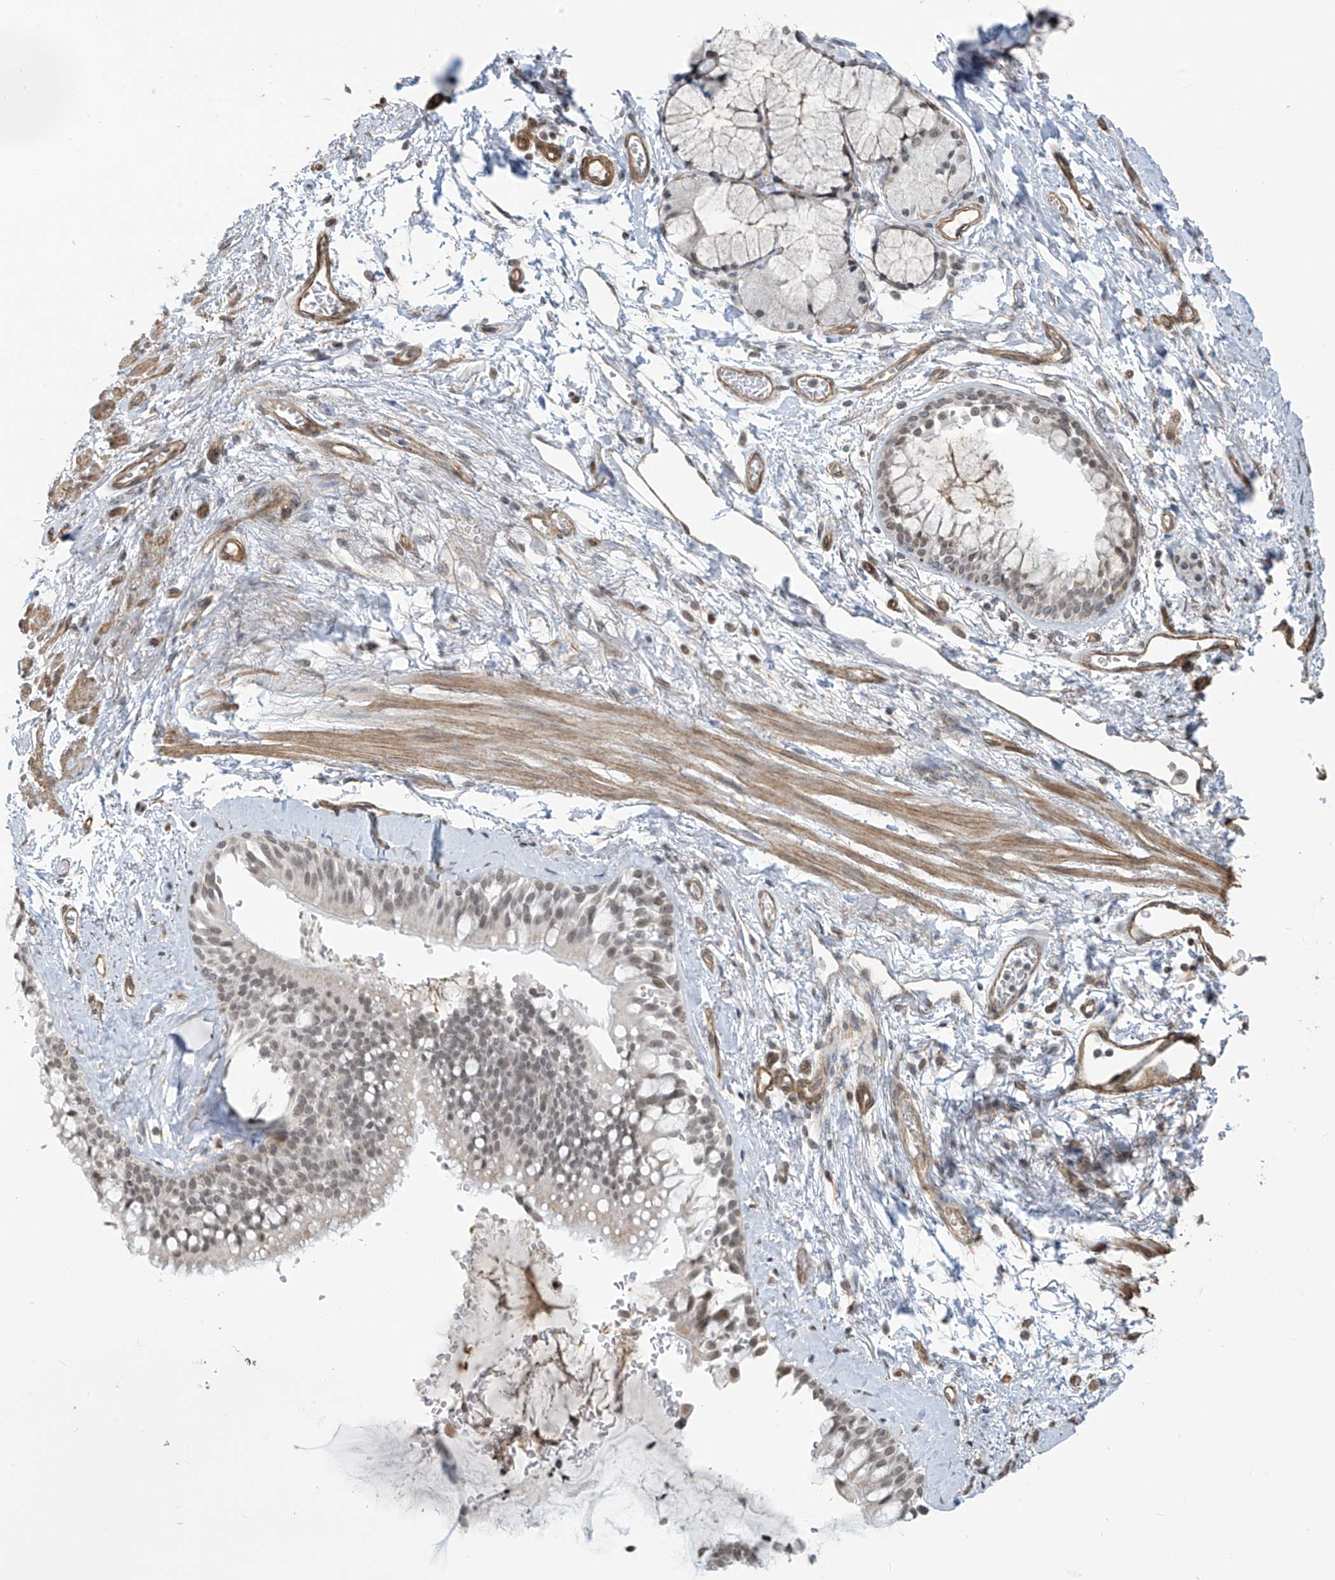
{"staining": {"intensity": "weak", "quantity": ">75%", "location": "nuclear"}, "tissue": "bronchus", "cell_type": "Respiratory epithelial cells", "image_type": "normal", "snomed": [{"axis": "morphology", "description": "Normal tissue, NOS"}, {"axis": "morphology", "description": "Inflammation, NOS"}, {"axis": "topography", "description": "Cartilage tissue"}, {"axis": "topography", "description": "Bronchus"}, {"axis": "topography", "description": "Lung"}], "caption": "Protein staining of unremarkable bronchus exhibits weak nuclear expression in about >75% of respiratory epithelial cells.", "gene": "METAP1D", "patient": {"sex": "female", "age": 64}}